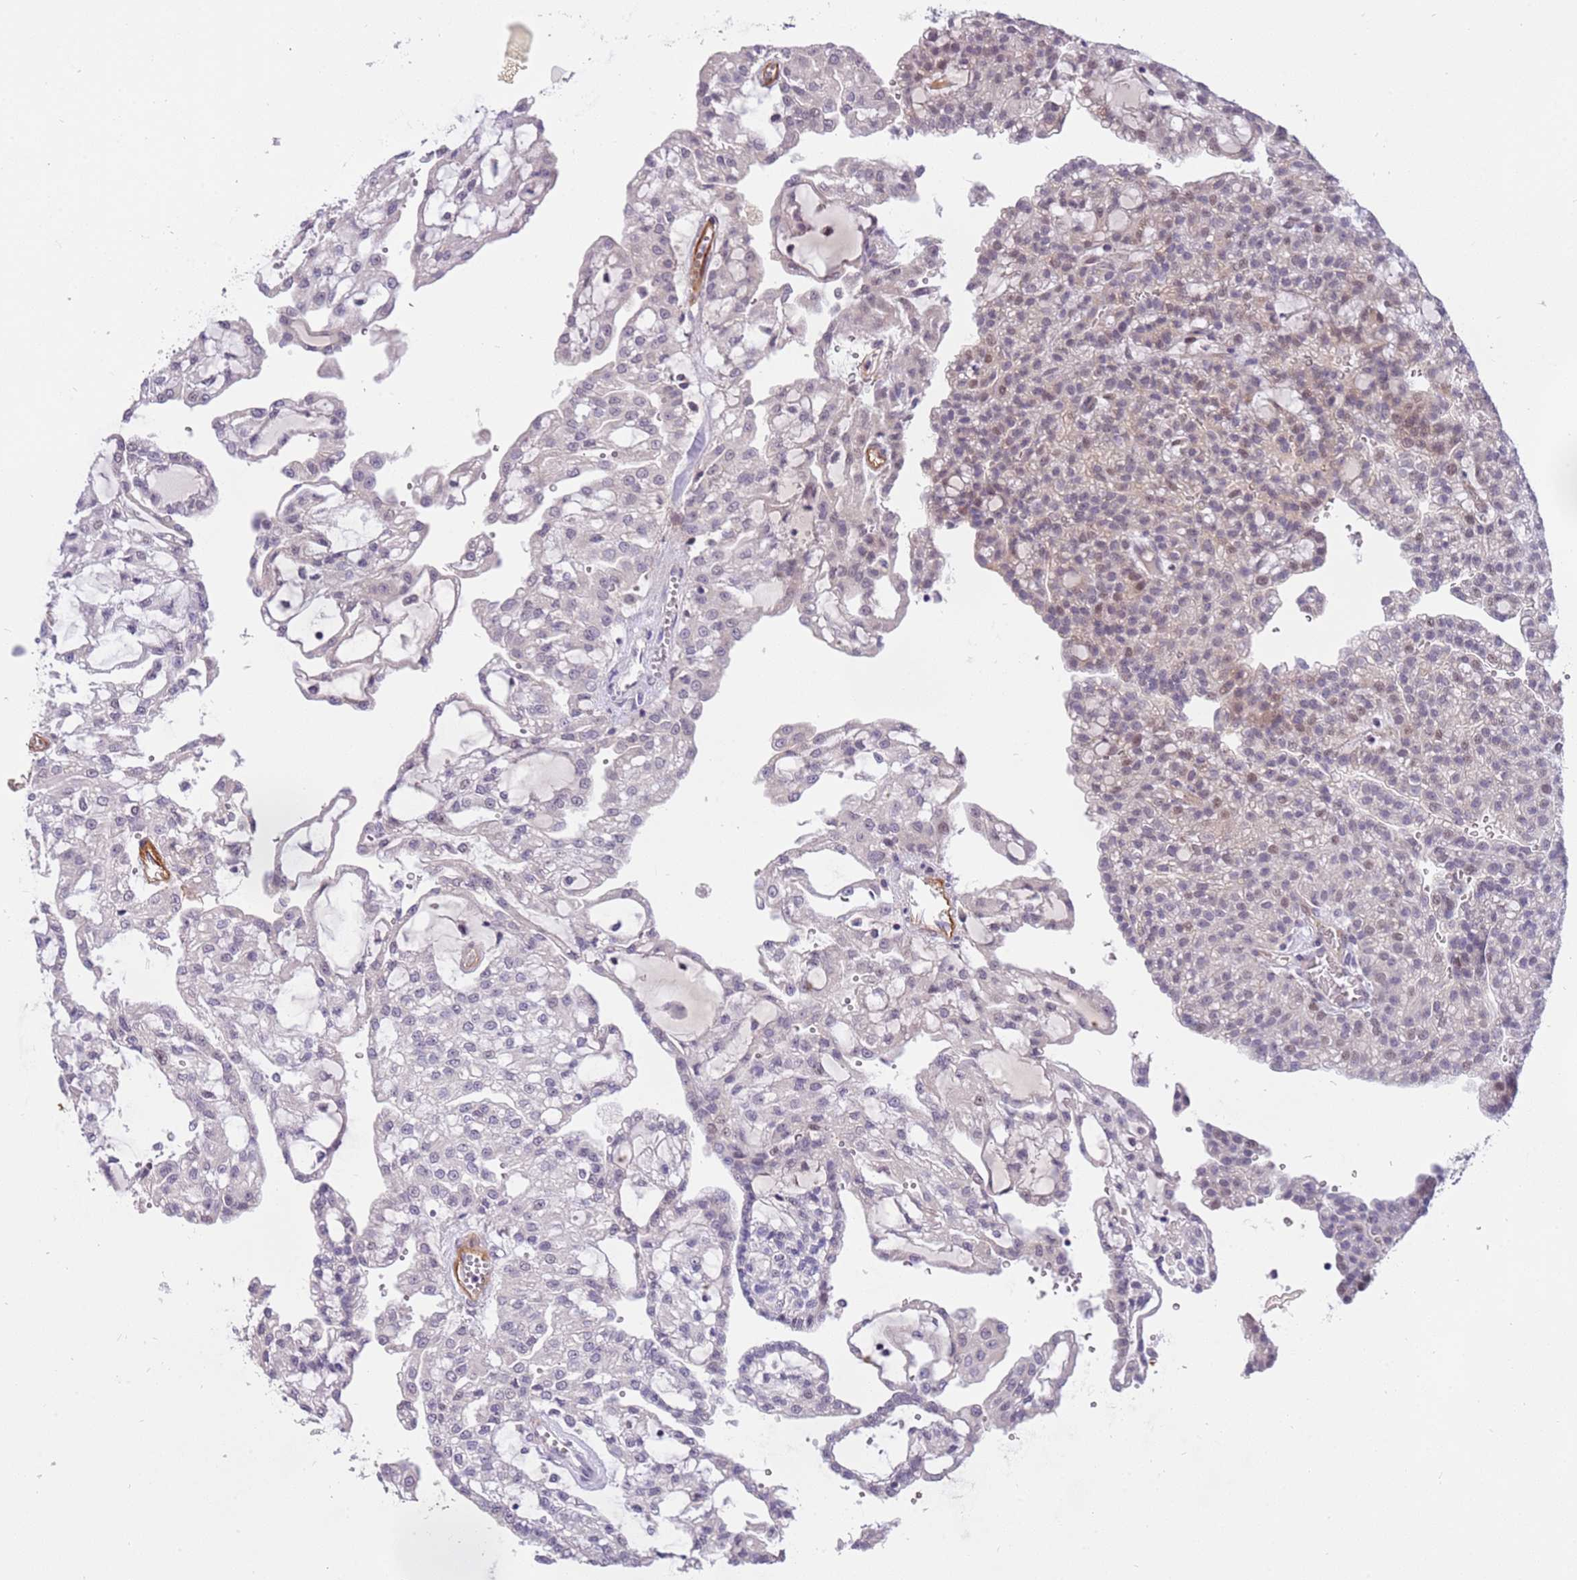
{"staining": {"intensity": "negative", "quantity": "none", "location": "none"}, "tissue": "renal cancer", "cell_type": "Tumor cells", "image_type": "cancer", "snomed": [{"axis": "morphology", "description": "Adenocarcinoma, NOS"}, {"axis": "topography", "description": "Kidney"}], "caption": "High magnification brightfield microscopy of renal cancer (adenocarcinoma) stained with DAB (brown) and counterstained with hematoxylin (blue): tumor cells show no significant expression.", "gene": "MAGEF1", "patient": {"sex": "male", "age": 63}}